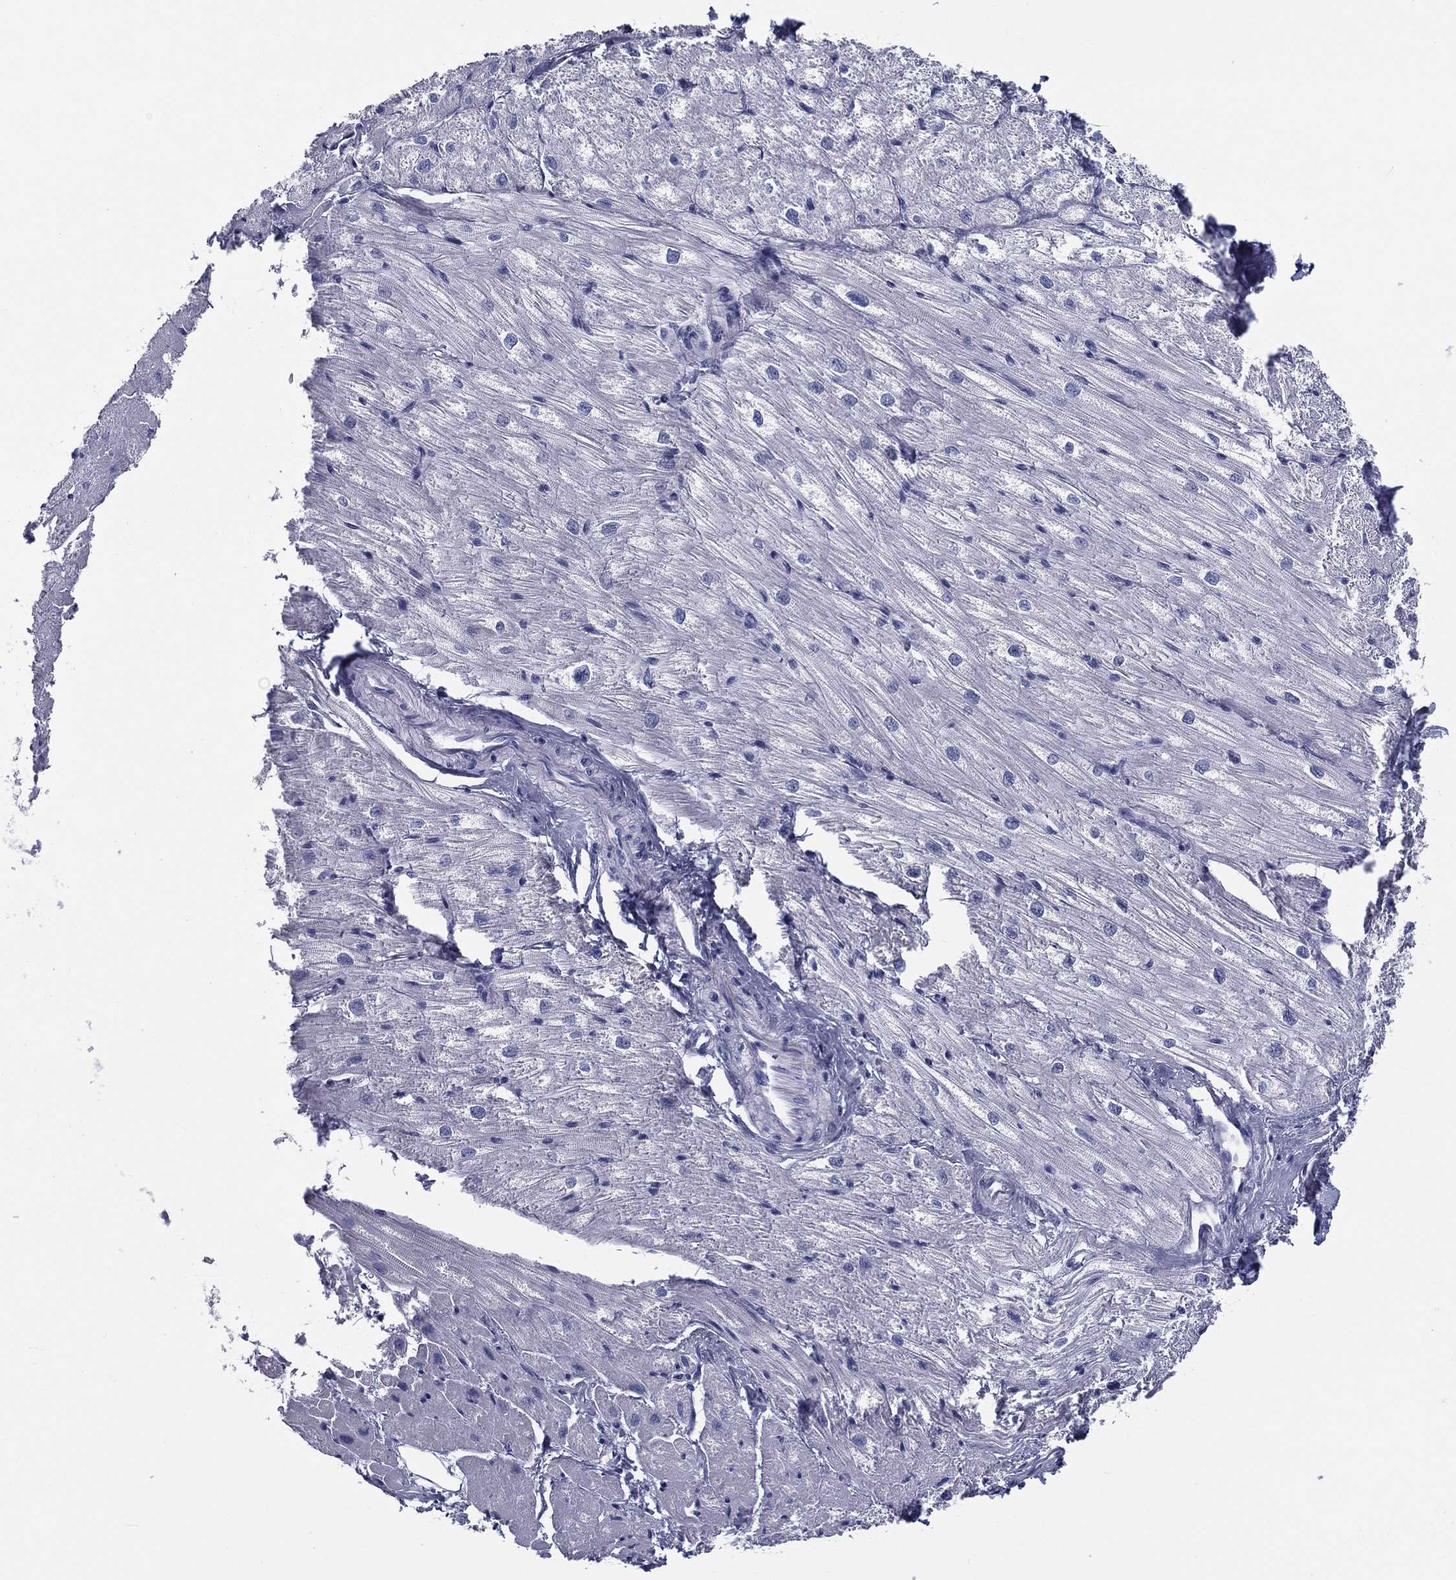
{"staining": {"intensity": "negative", "quantity": "none", "location": "none"}, "tissue": "heart muscle", "cell_type": "Cardiomyocytes", "image_type": "normal", "snomed": [{"axis": "morphology", "description": "Normal tissue, NOS"}, {"axis": "topography", "description": "Heart"}], "caption": "Immunohistochemical staining of normal heart muscle reveals no significant positivity in cardiomyocytes.", "gene": "RSPH4A", "patient": {"sex": "male", "age": 57}}